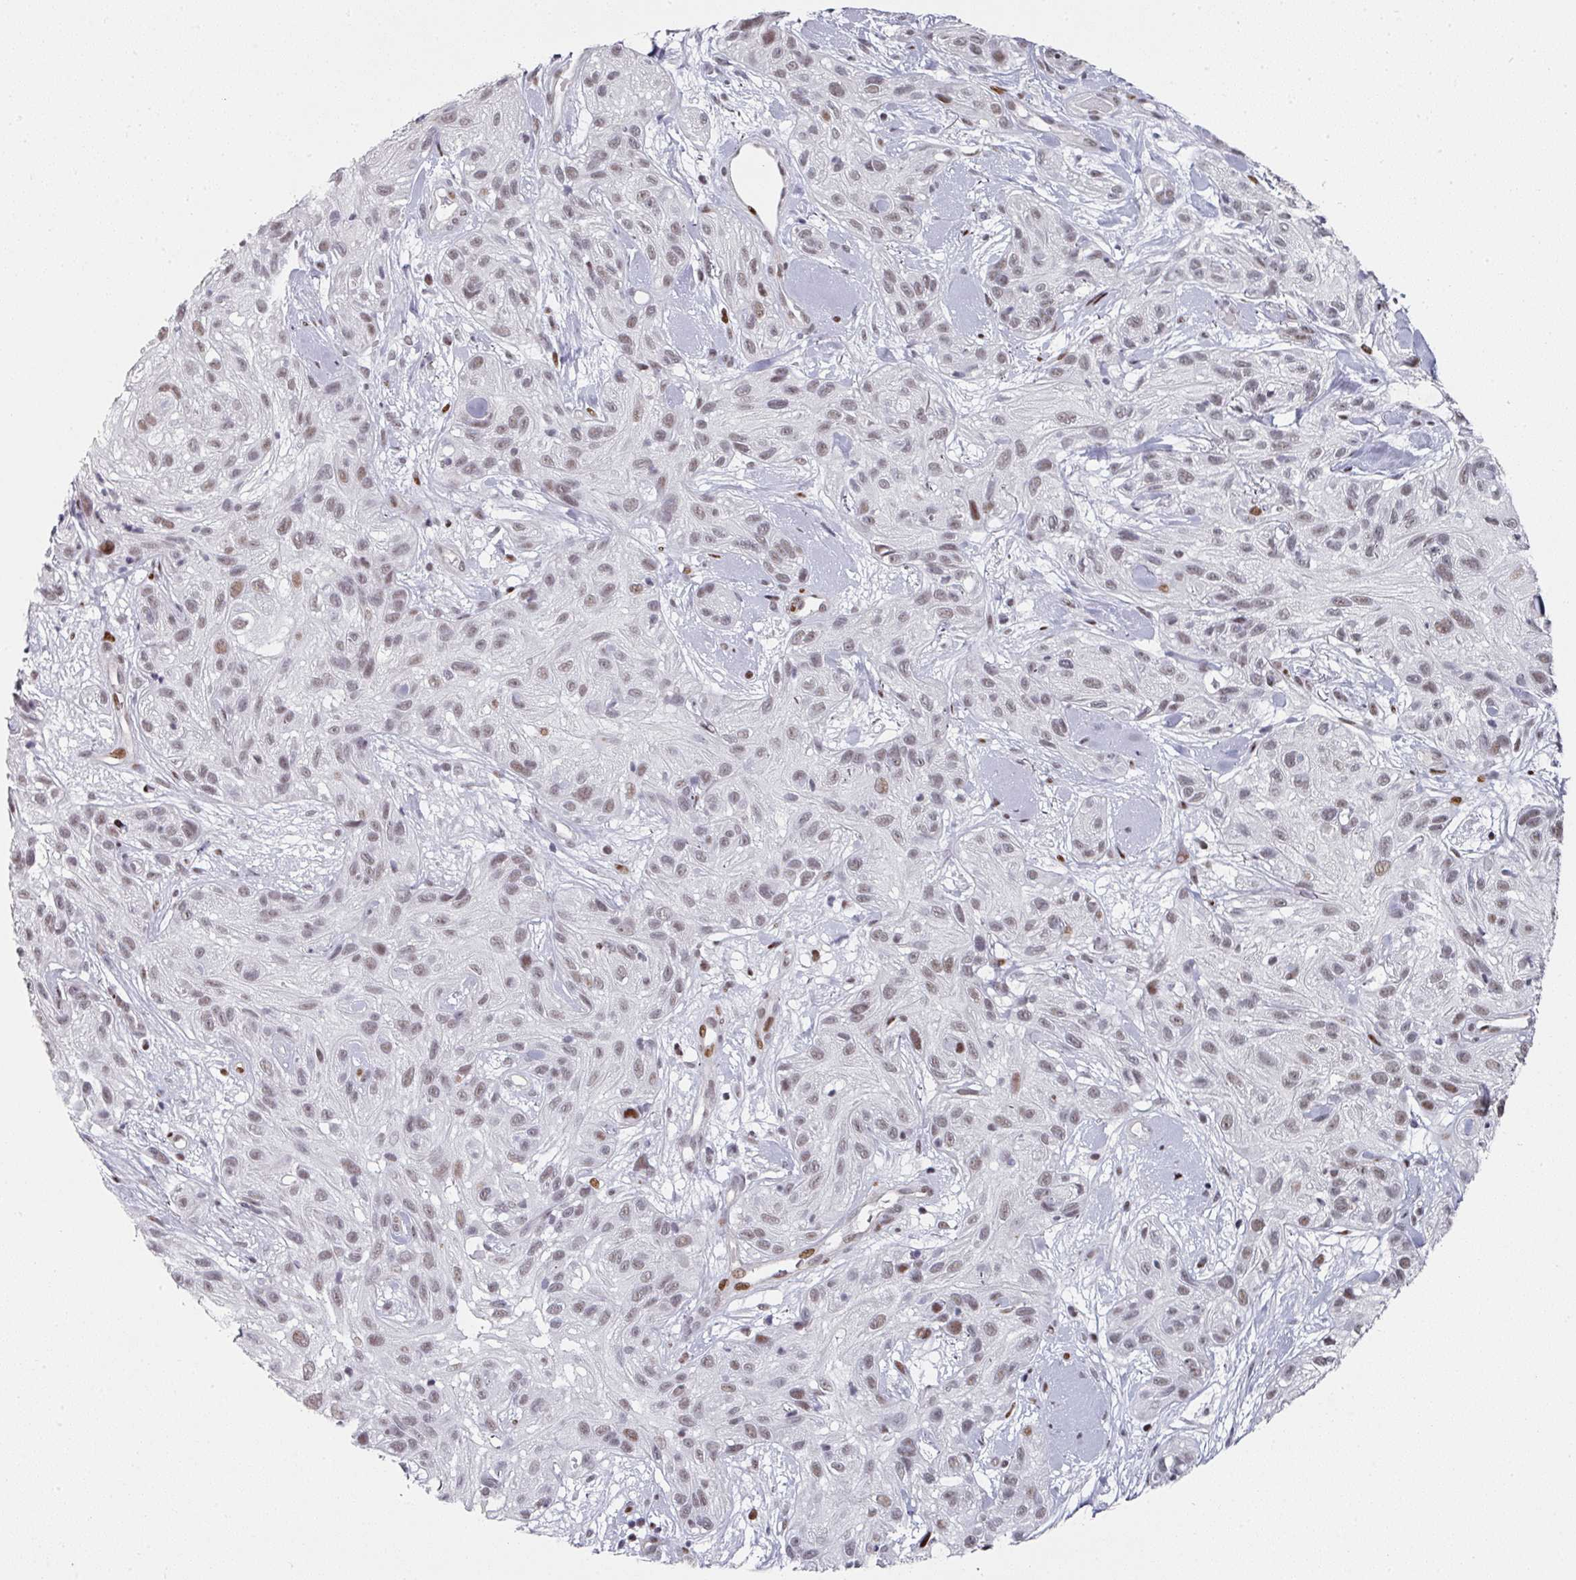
{"staining": {"intensity": "weak", "quantity": ">75%", "location": "nuclear"}, "tissue": "skin cancer", "cell_type": "Tumor cells", "image_type": "cancer", "snomed": [{"axis": "morphology", "description": "Squamous cell carcinoma, NOS"}, {"axis": "topography", "description": "Skin"}], "caption": "This histopathology image demonstrates skin squamous cell carcinoma stained with immunohistochemistry to label a protein in brown. The nuclear of tumor cells show weak positivity for the protein. Nuclei are counter-stained blue.", "gene": "SF3B5", "patient": {"sex": "male", "age": 82}}